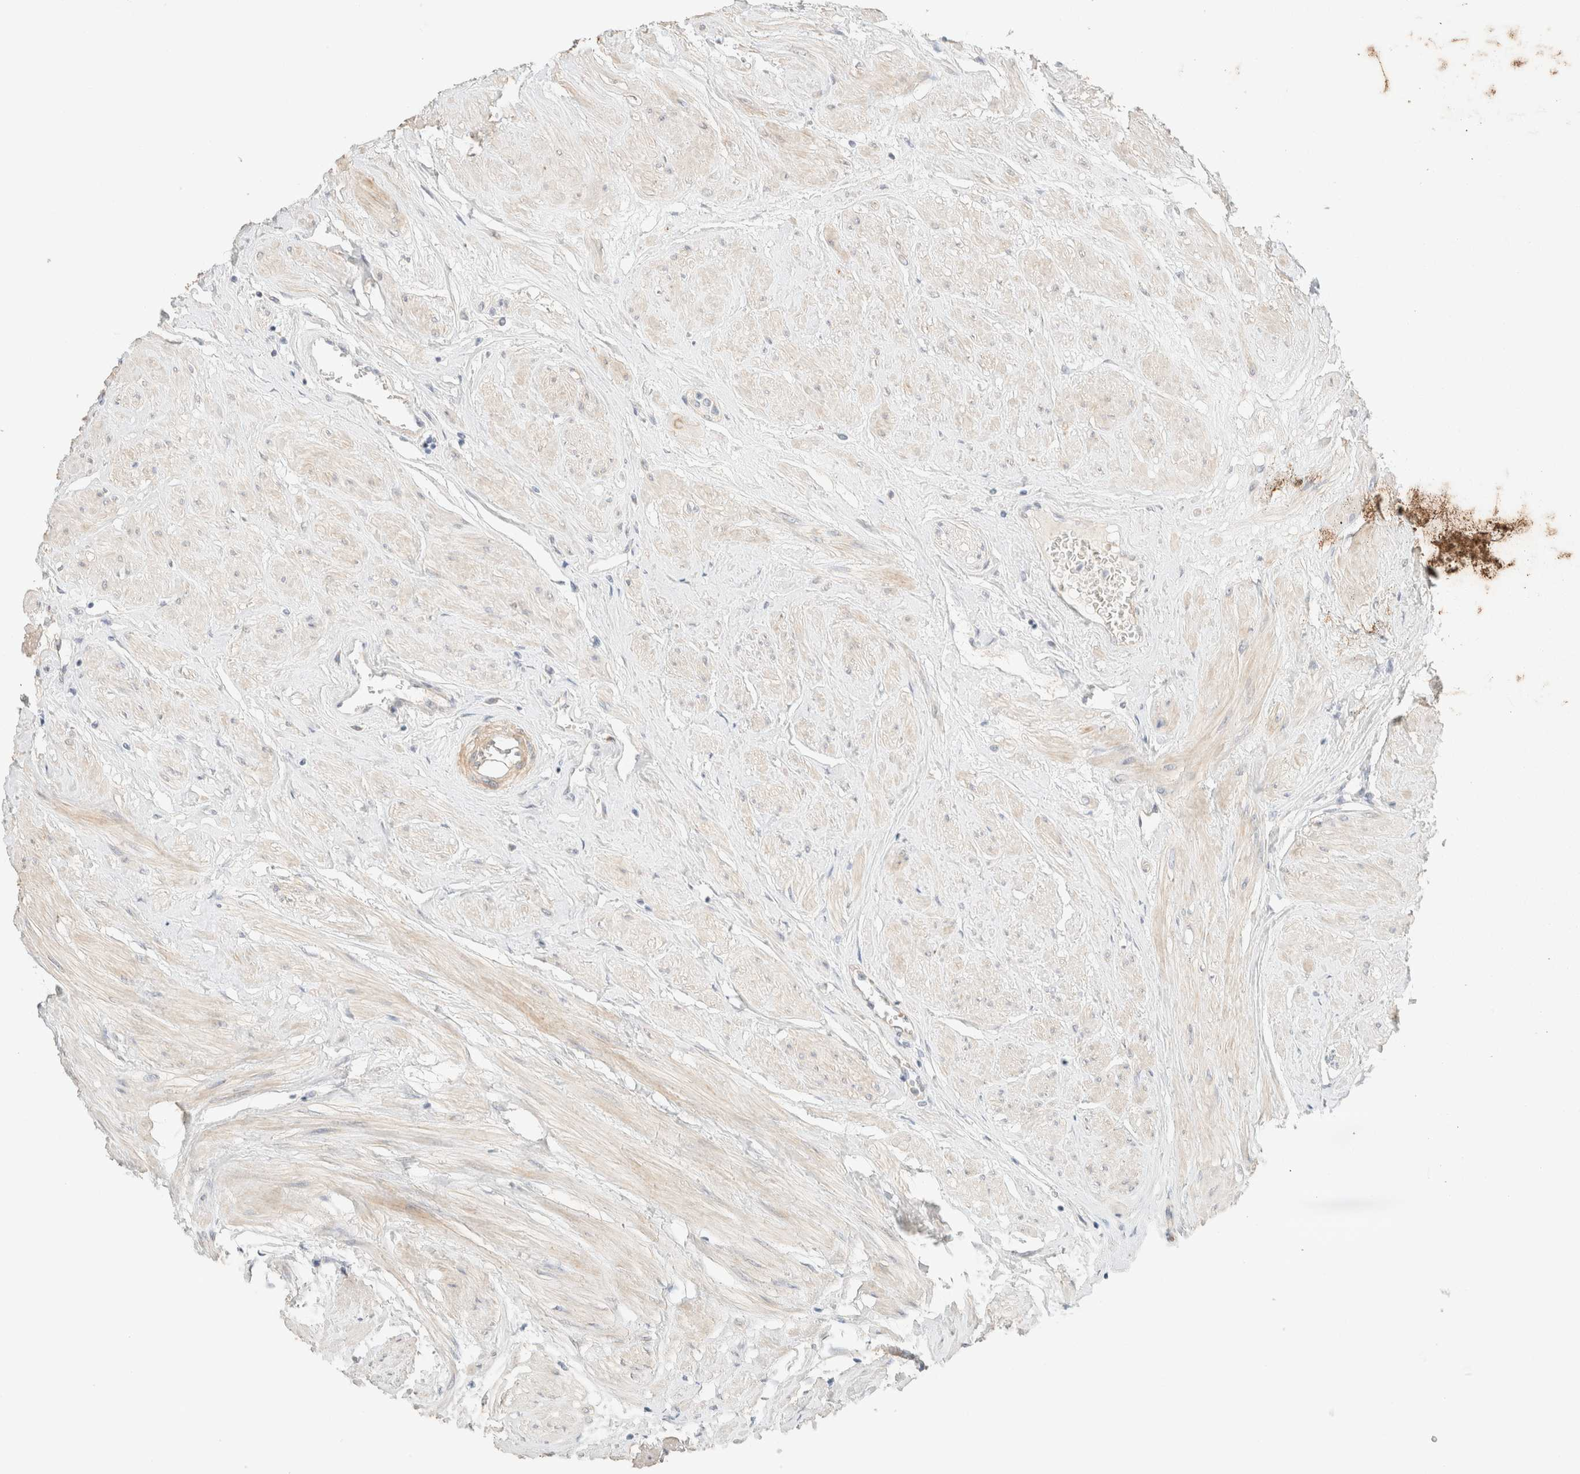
{"staining": {"intensity": "weak", "quantity": ">75%", "location": "cytoplasmic/membranous"}, "tissue": "seminal vesicle", "cell_type": "Glandular cells", "image_type": "normal", "snomed": [{"axis": "morphology", "description": "Normal tissue, NOS"}, {"axis": "topography", "description": "Prostate"}, {"axis": "topography", "description": "Seminal veicle"}], "caption": "Immunohistochemical staining of benign seminal vesicle exhibits weak cytoplasmic/membranous protein expression in about >75% of glandular cells. (DAB = brown stain, brightfield microscopy at high magnification).", "gene": "CSNK1E", "patient": {"sex": "male", "age": 60}}